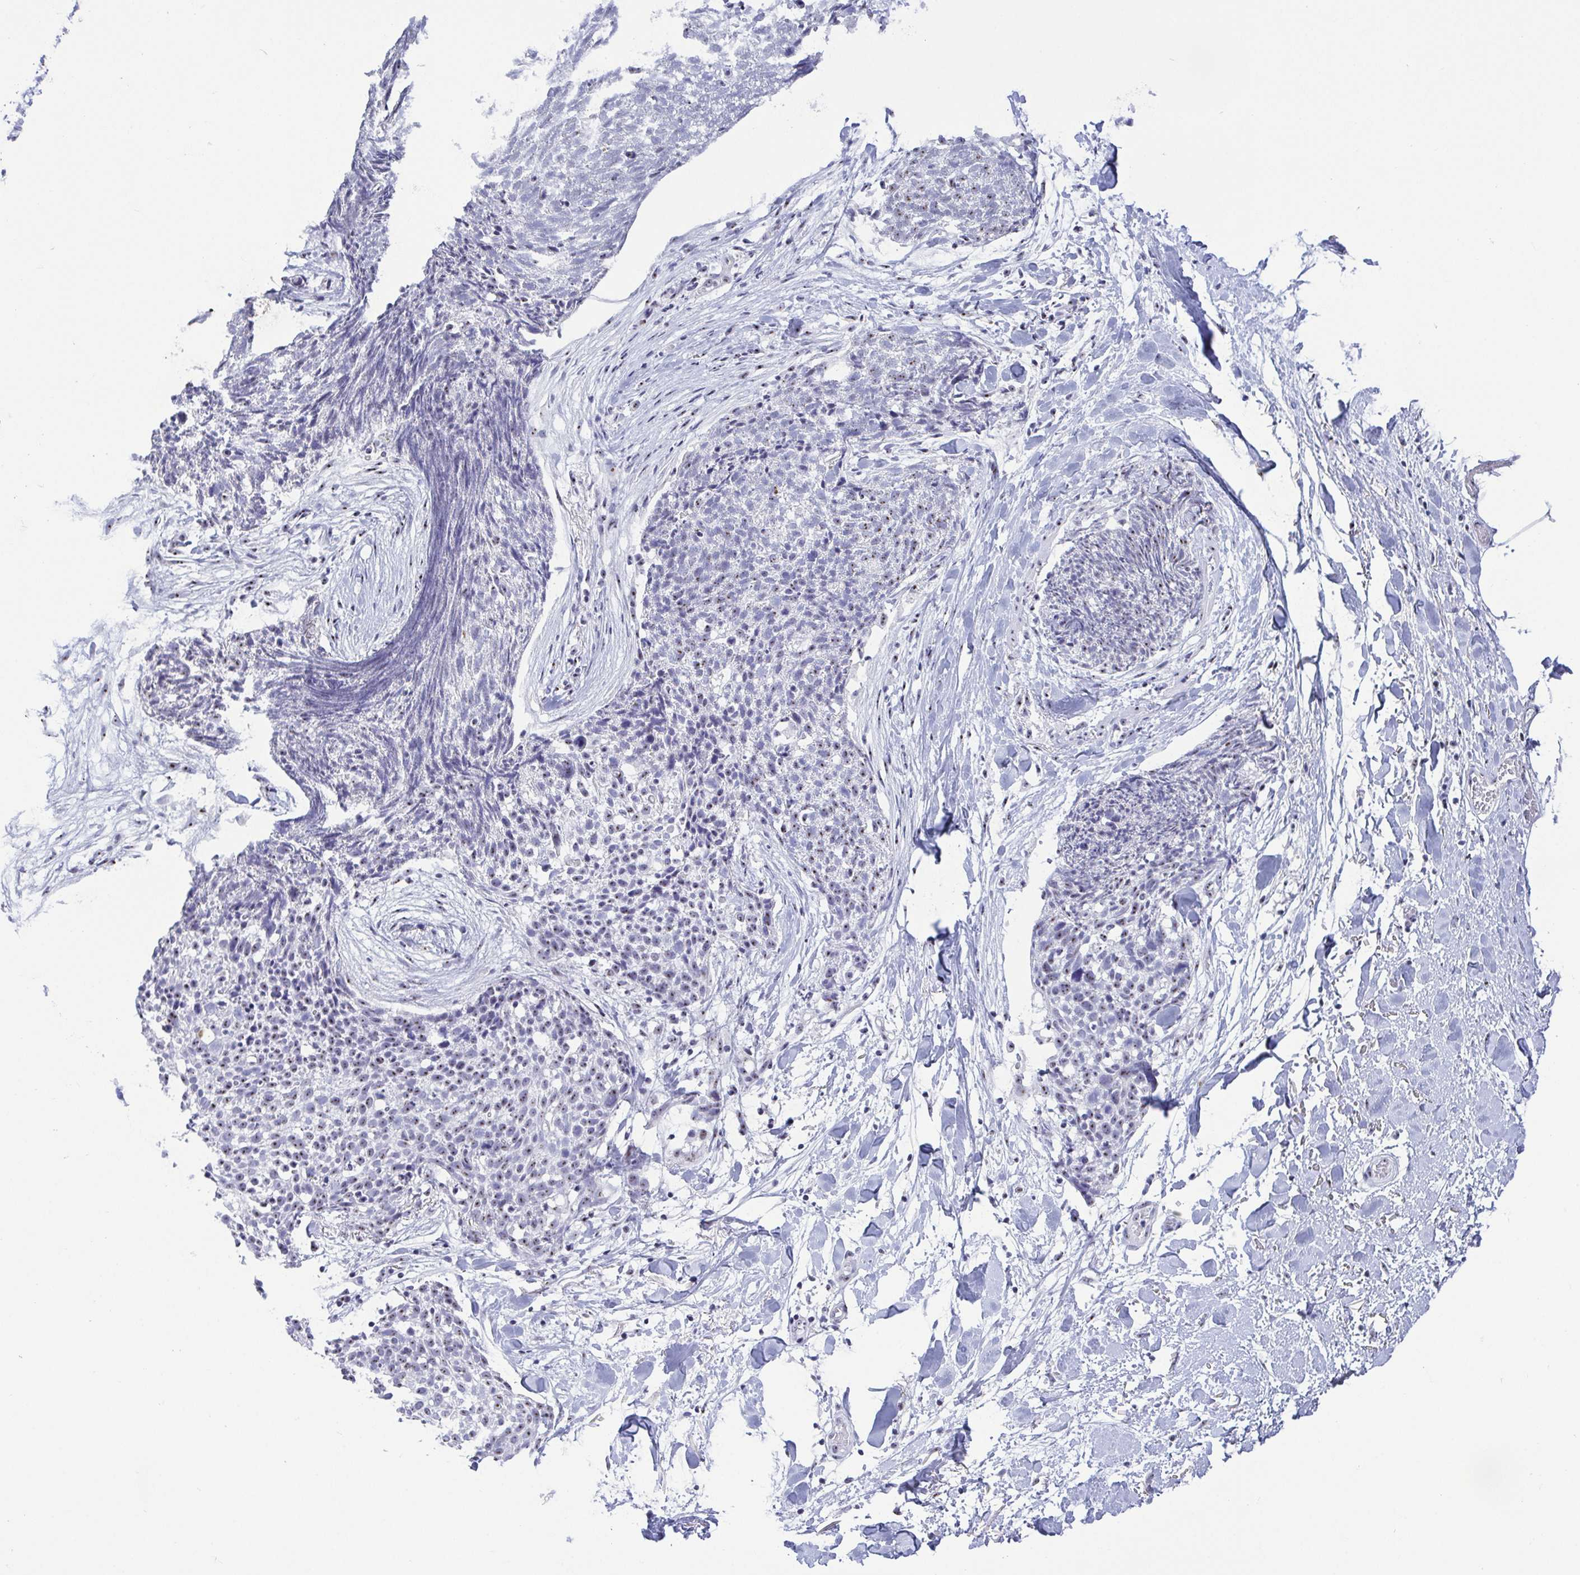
{"staining": {"intensity": "weak", "quantity": "25%-75%", "location": "nuclear"}, "tissue": "skin cancer", "cell_type": "Tumor cells", "image_type": "cancer", "snomed": [{"axis": "morphology", "description": "Squamous cell carcinoma, NOS"}, {"axis": "topography", "description": "Skin"}, {"axis": "topography", "description": "Vulva"}], "caption": "This image reveals immunohistochemistry (IHC) staining of squamous cell carcinoma (skin), with low weak nuclear staining in approximately 25%-75% of tumor cells.", "gene": "BZW1", "patient": {"sex": "female", "age": 75}}